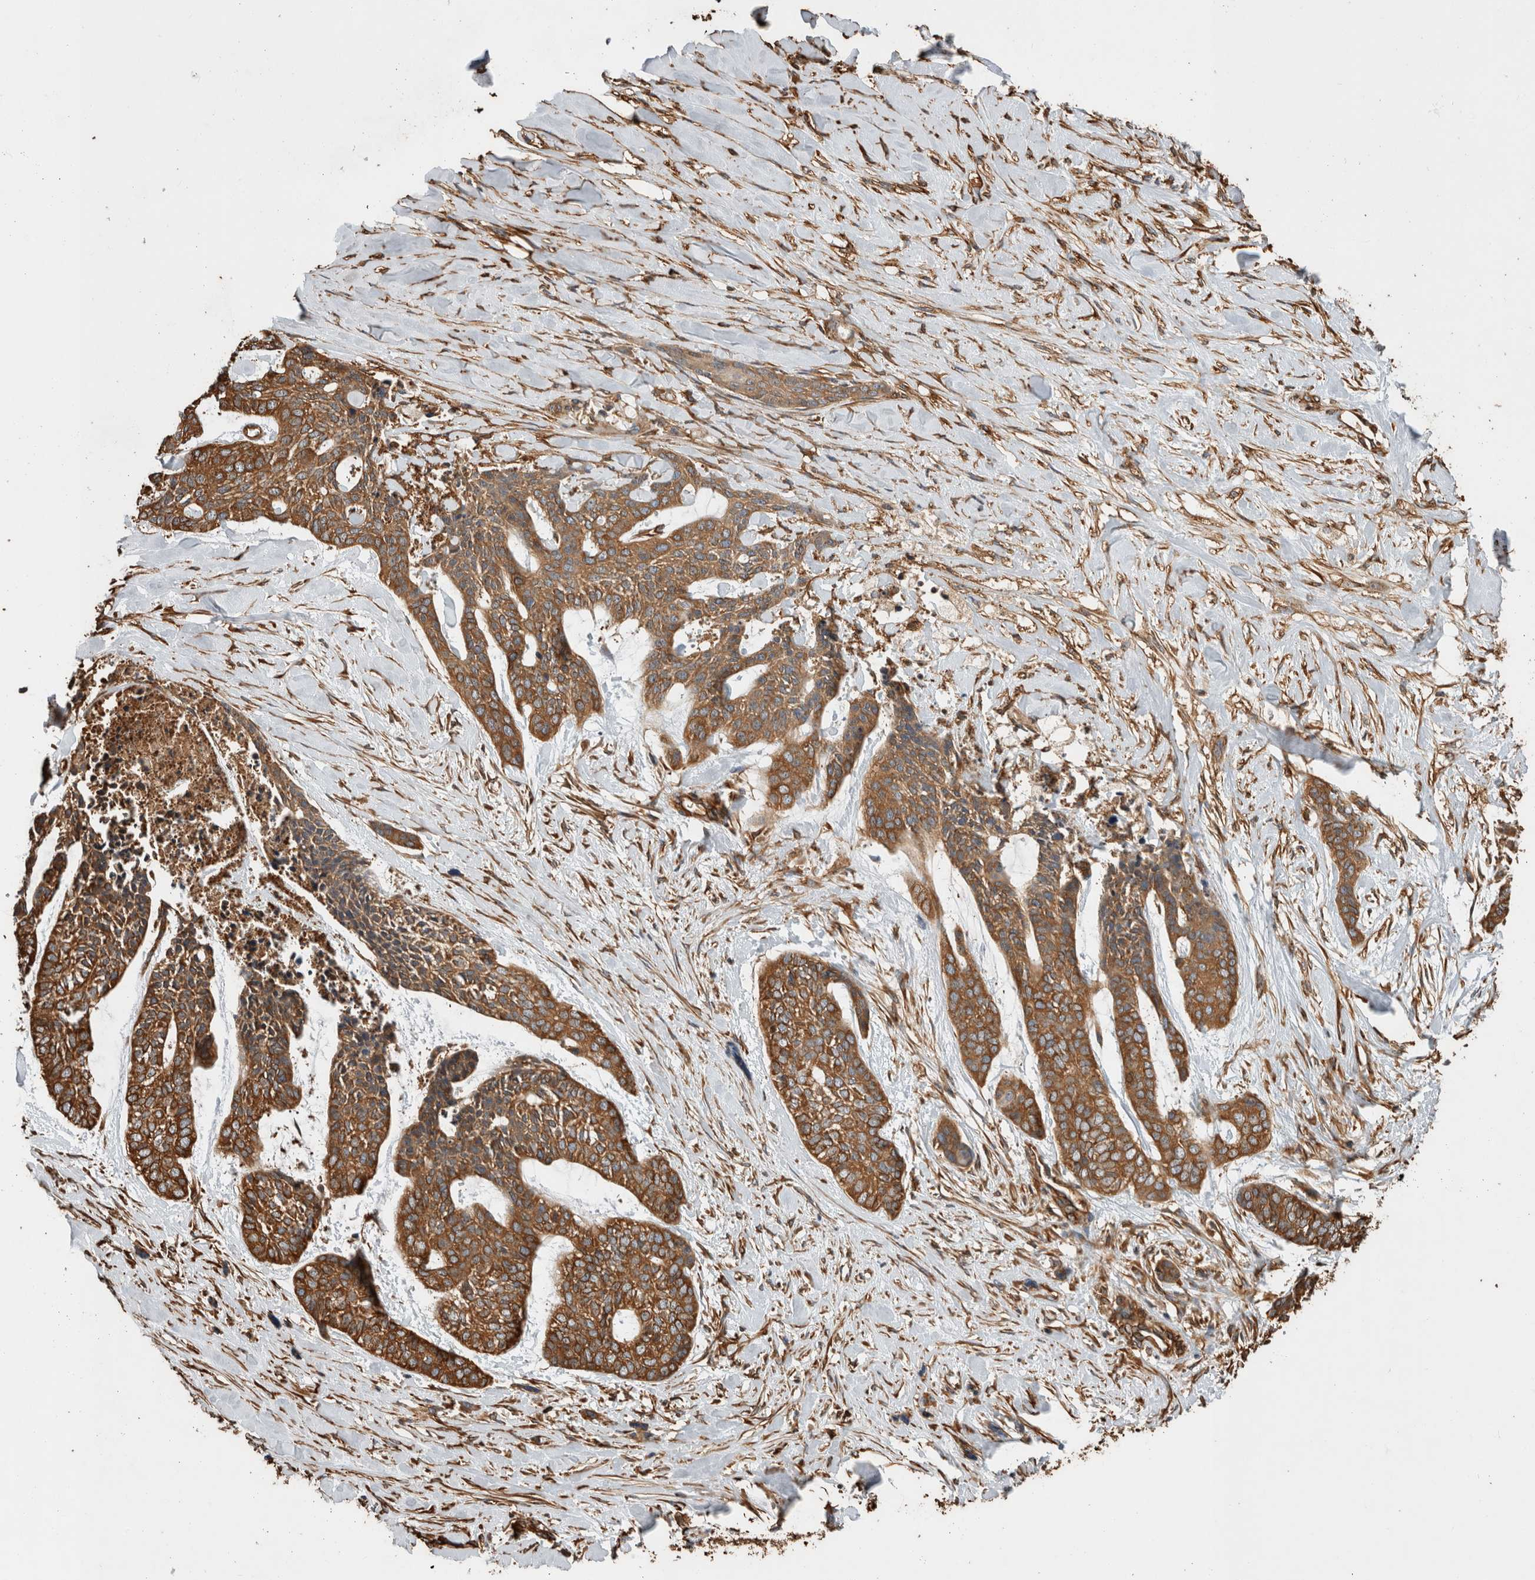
{"staining": {"intensity": "moderate", "quantity": ">75%", "location": "cytoplasmic/membranous"}, "tissue": "skin cancer", "cell_type": "Tumor cells", "image_type": "cancer", "snomed": [{"axis": "morphology", "description": "Basal cell carcinoma"}, {"axis": "topography", "description": "Skin"}], "caption": "Protein expression by IHC displays moderate cytoplasmic/membranous expression in about >75% of tumor cells in skin cancer.", "gene": "ZNF397", "patient": {"sex": "female", "age": 64}}